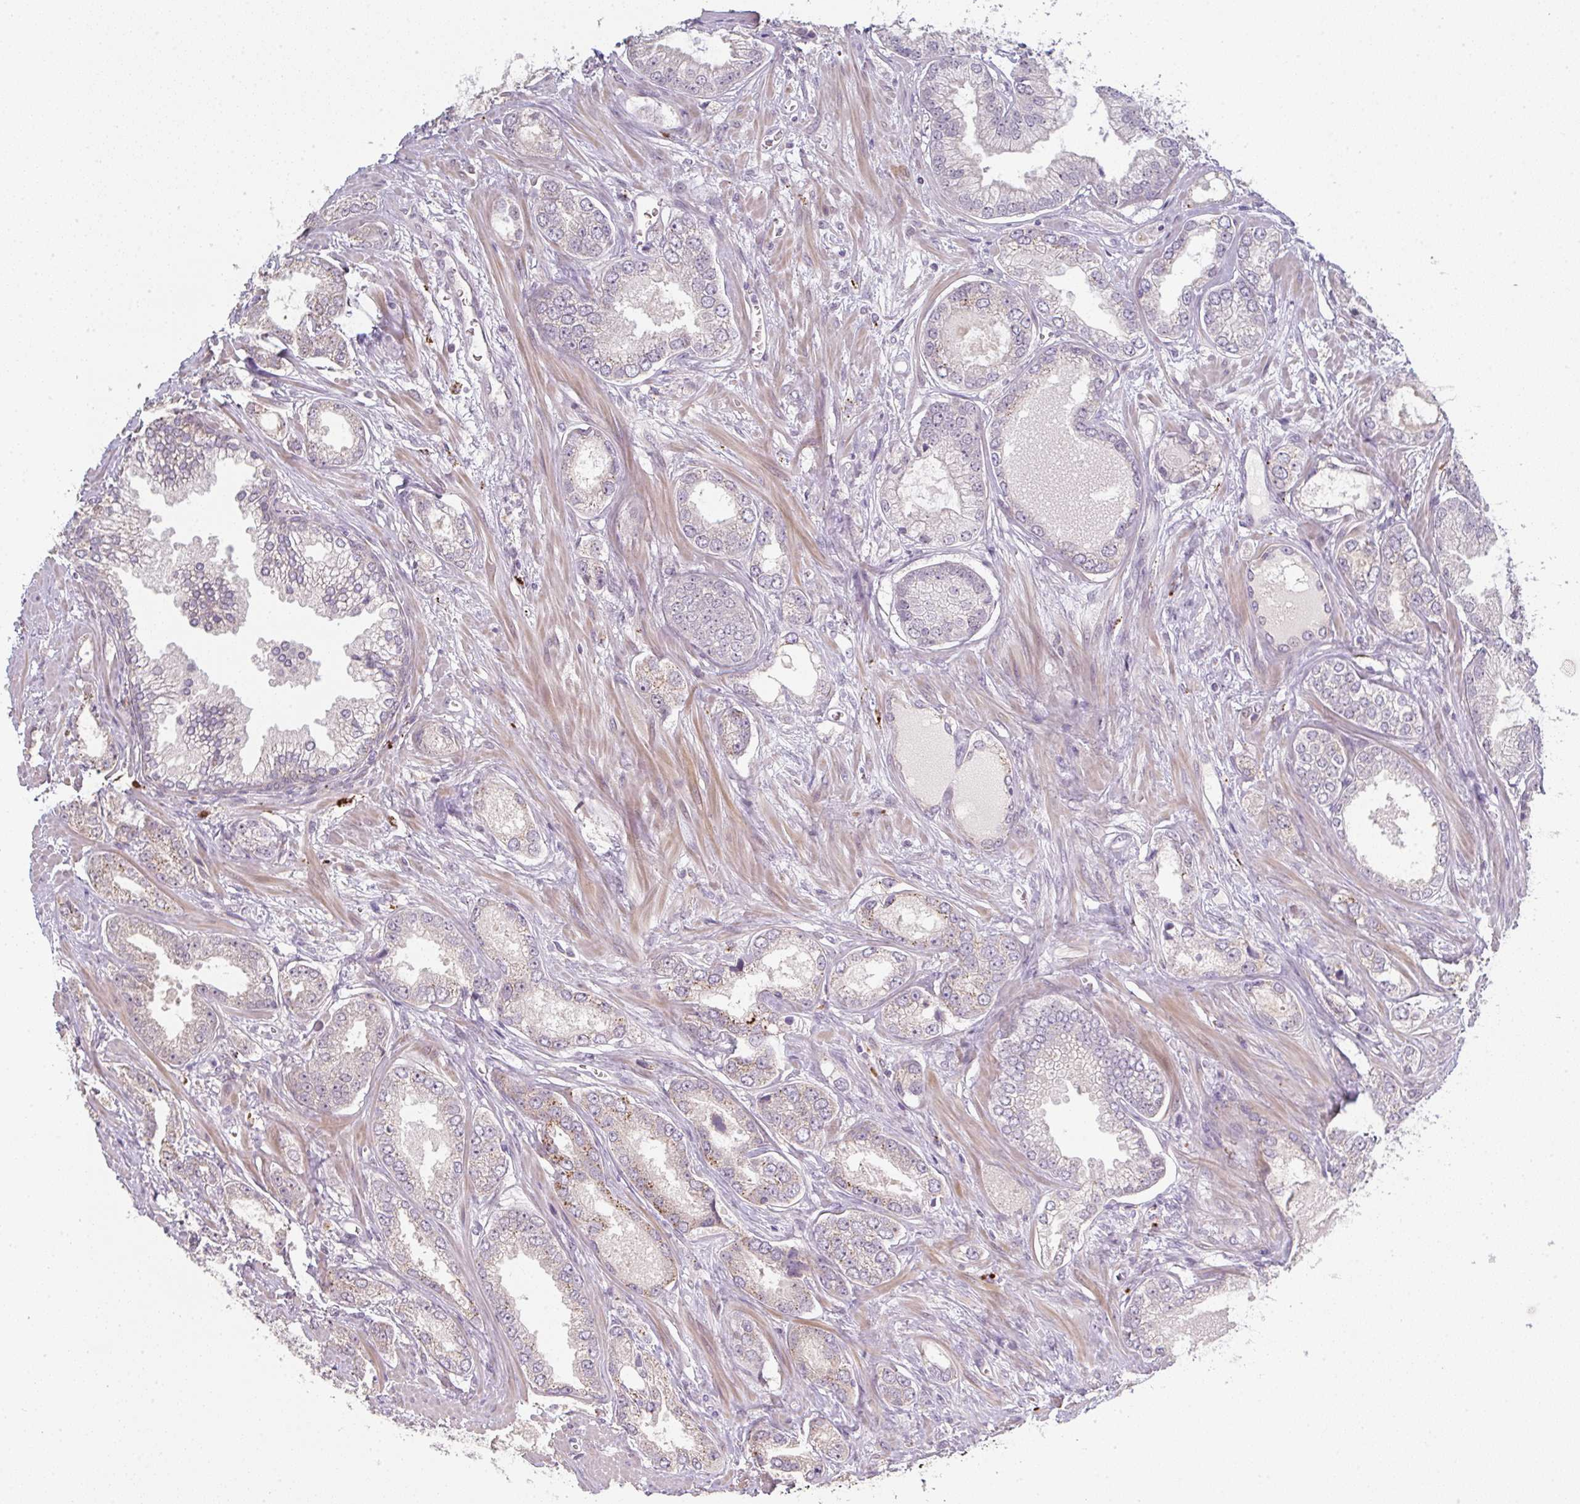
{"staining": {"intensity": "moderate", "quantity": "<25%", "location": "cytoplasmic/membranous"}, "tissue": "prostate cancer", "cell_type": "Tumor cells", "image_type": "cancer", "snomed": [{"axis": "morphology", "description": "Adenocarcinoma, Medium grade"}, {"axis": "topography", "description": "Prostate"}], "caption": "This micrograph displays adenocarcinoma (medium-grade) (prostate) stained with IHC to label a protein in brown. The cytoplasmic/membranous of tumor cells show moderate positivity for the protein. Nuclei are counter-stained blue.", "gene": "TMEM237", "patient": {"sex": "male", "age": 57}}